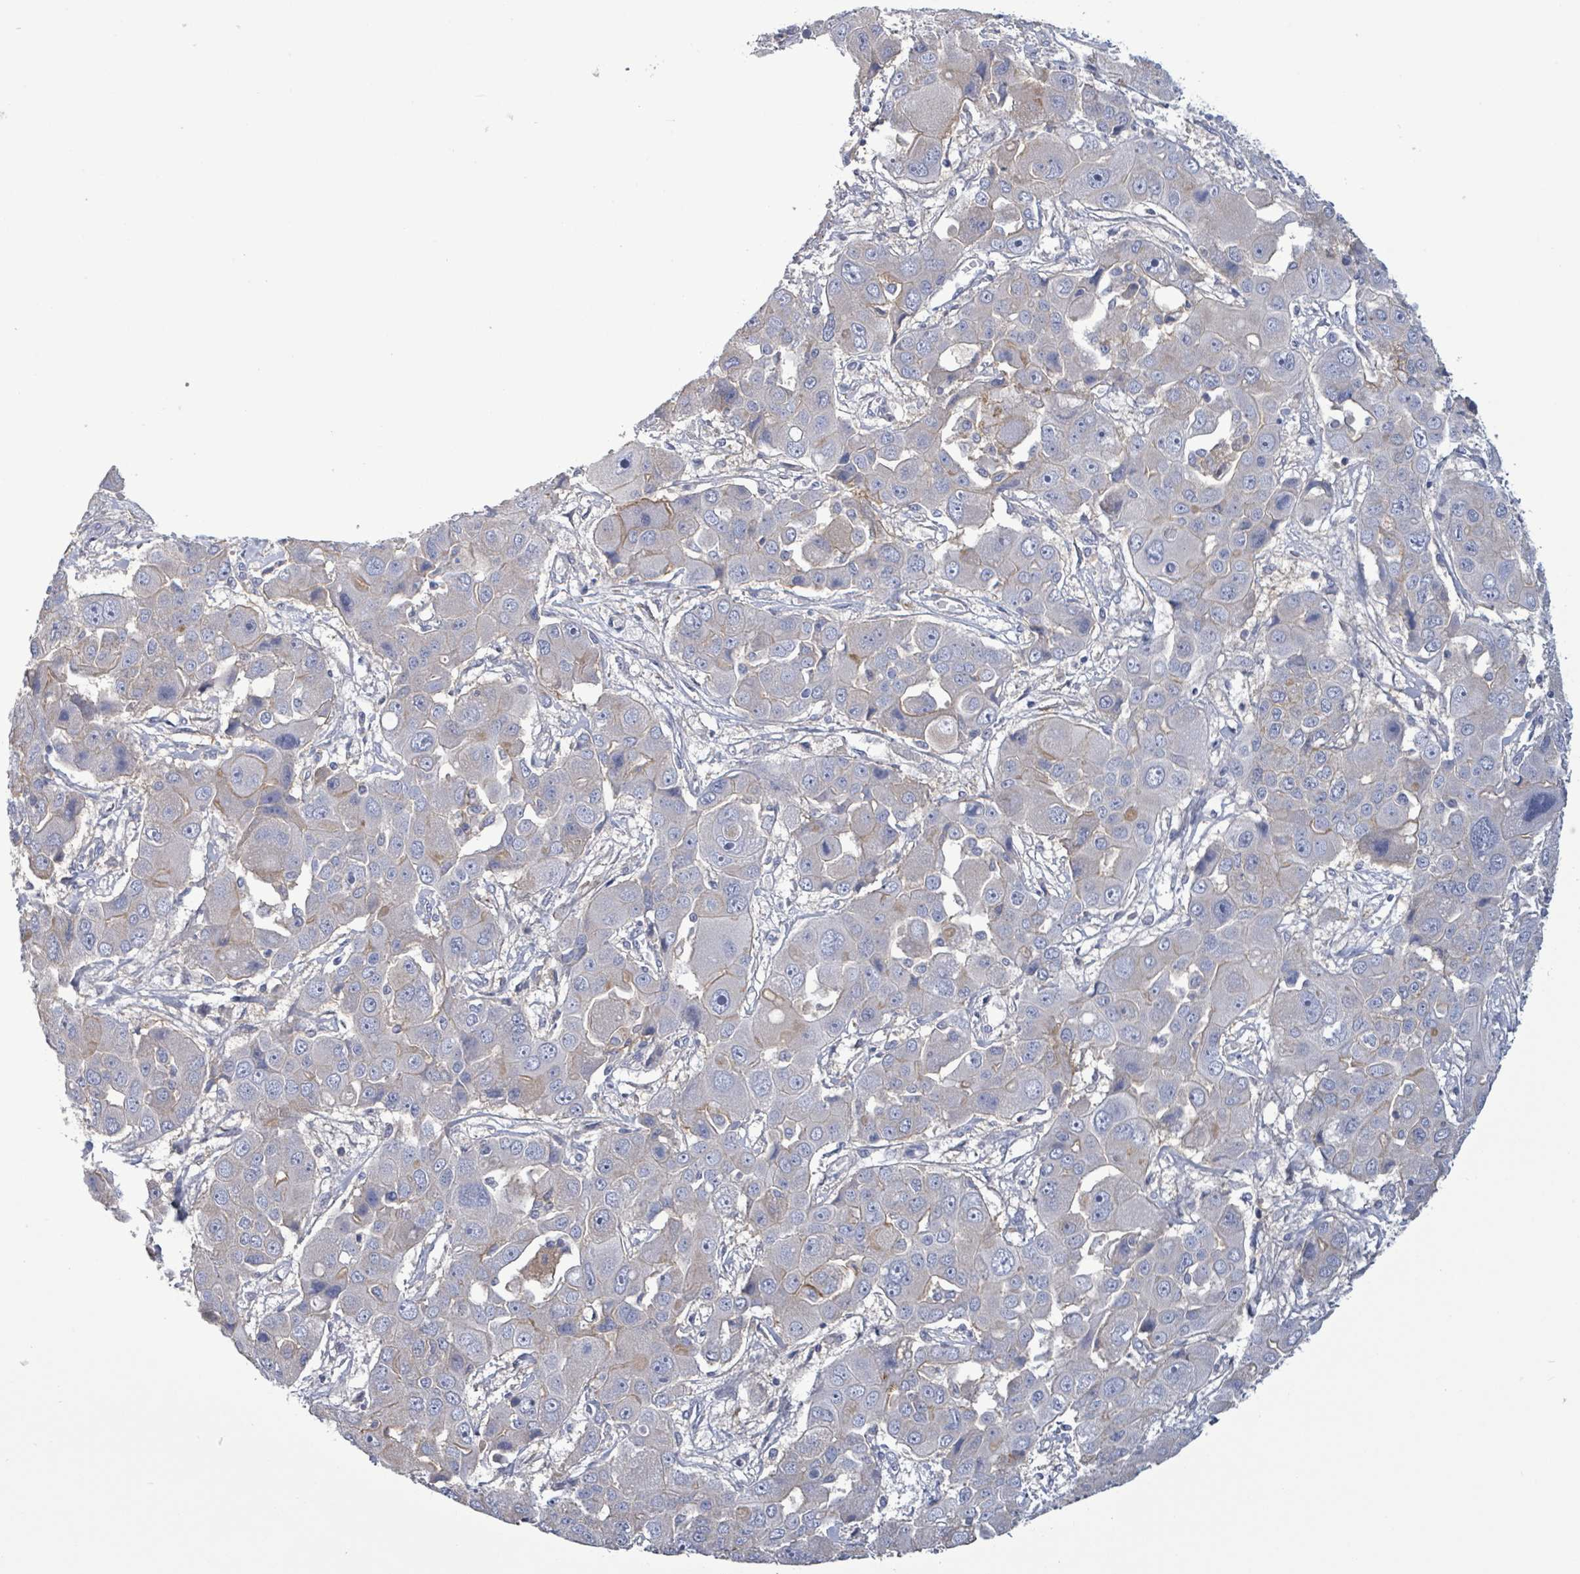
{"staining": {"intensity": "moderate", "quantity": "<25%", "location": "cytoplasmic/membranous"}, "tissue": "liver cancer", "cell_type": "Tumor cells", "image_type": "cancer", "snomed": [{"axis": "morphology", "description": "Cholangiocarcinoma"}, {"axis": "topography", "description": "Liver"}], "caption": "Moderate cytoplasmic/membranous staining is seen in approximately <25% of tumor cells in liver cholangiocarcinoma.", "gene": "BSG", "patient": {"sex": "male", "age": 67}}